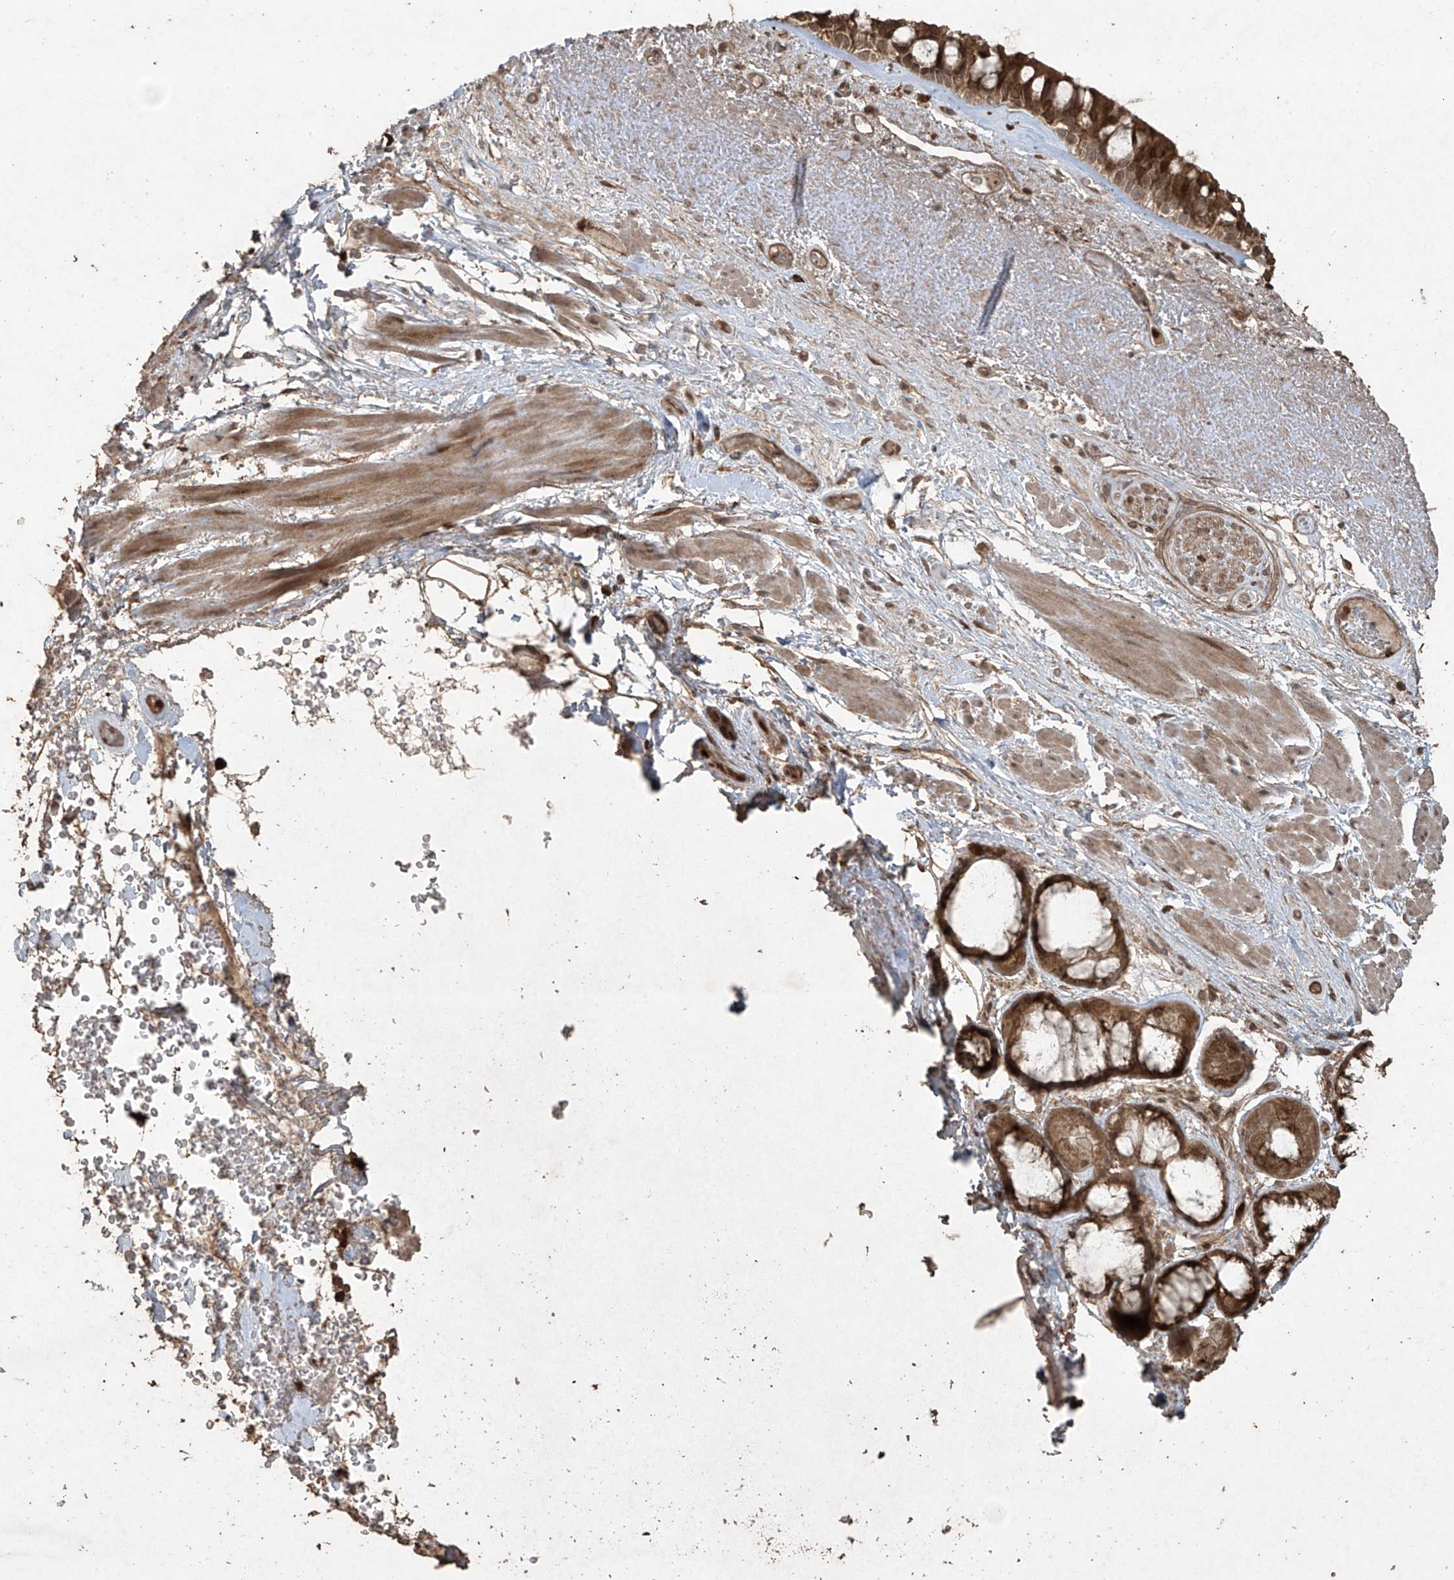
{"staining": {"intensity": "strong", "quantity": ">75%", "location": "cytoplasmic/membranous"}, "tissue": "bronchus", "cell_type": "Respiratory epithelial cells", "image_type": "normal", "snomed": [{"axis": "morphology", "description": "Normal tissue, NOS"}, {"axis": "morphology", "description": "Squamous cell carcinoma, NOS"}, {"axis": "topography", "description": "Lymph node"}, {"axis": "topography", "description": "Bronchus"}, {"axis": "topography", "description": "Lung"}], "caption": "High-magnification brightfield microscopy of normal bronchus stained with DAB (3,3'-diaminobenzidine) (brown) and counterstained with hematoxylin (blue). respiratory epithelial cells exhibit strong cytoplasmic/membranous staining is appreciated in about>75% of cells.", "gene": "PGPEP1", "patient": {"sex": "male", "age": 66}}